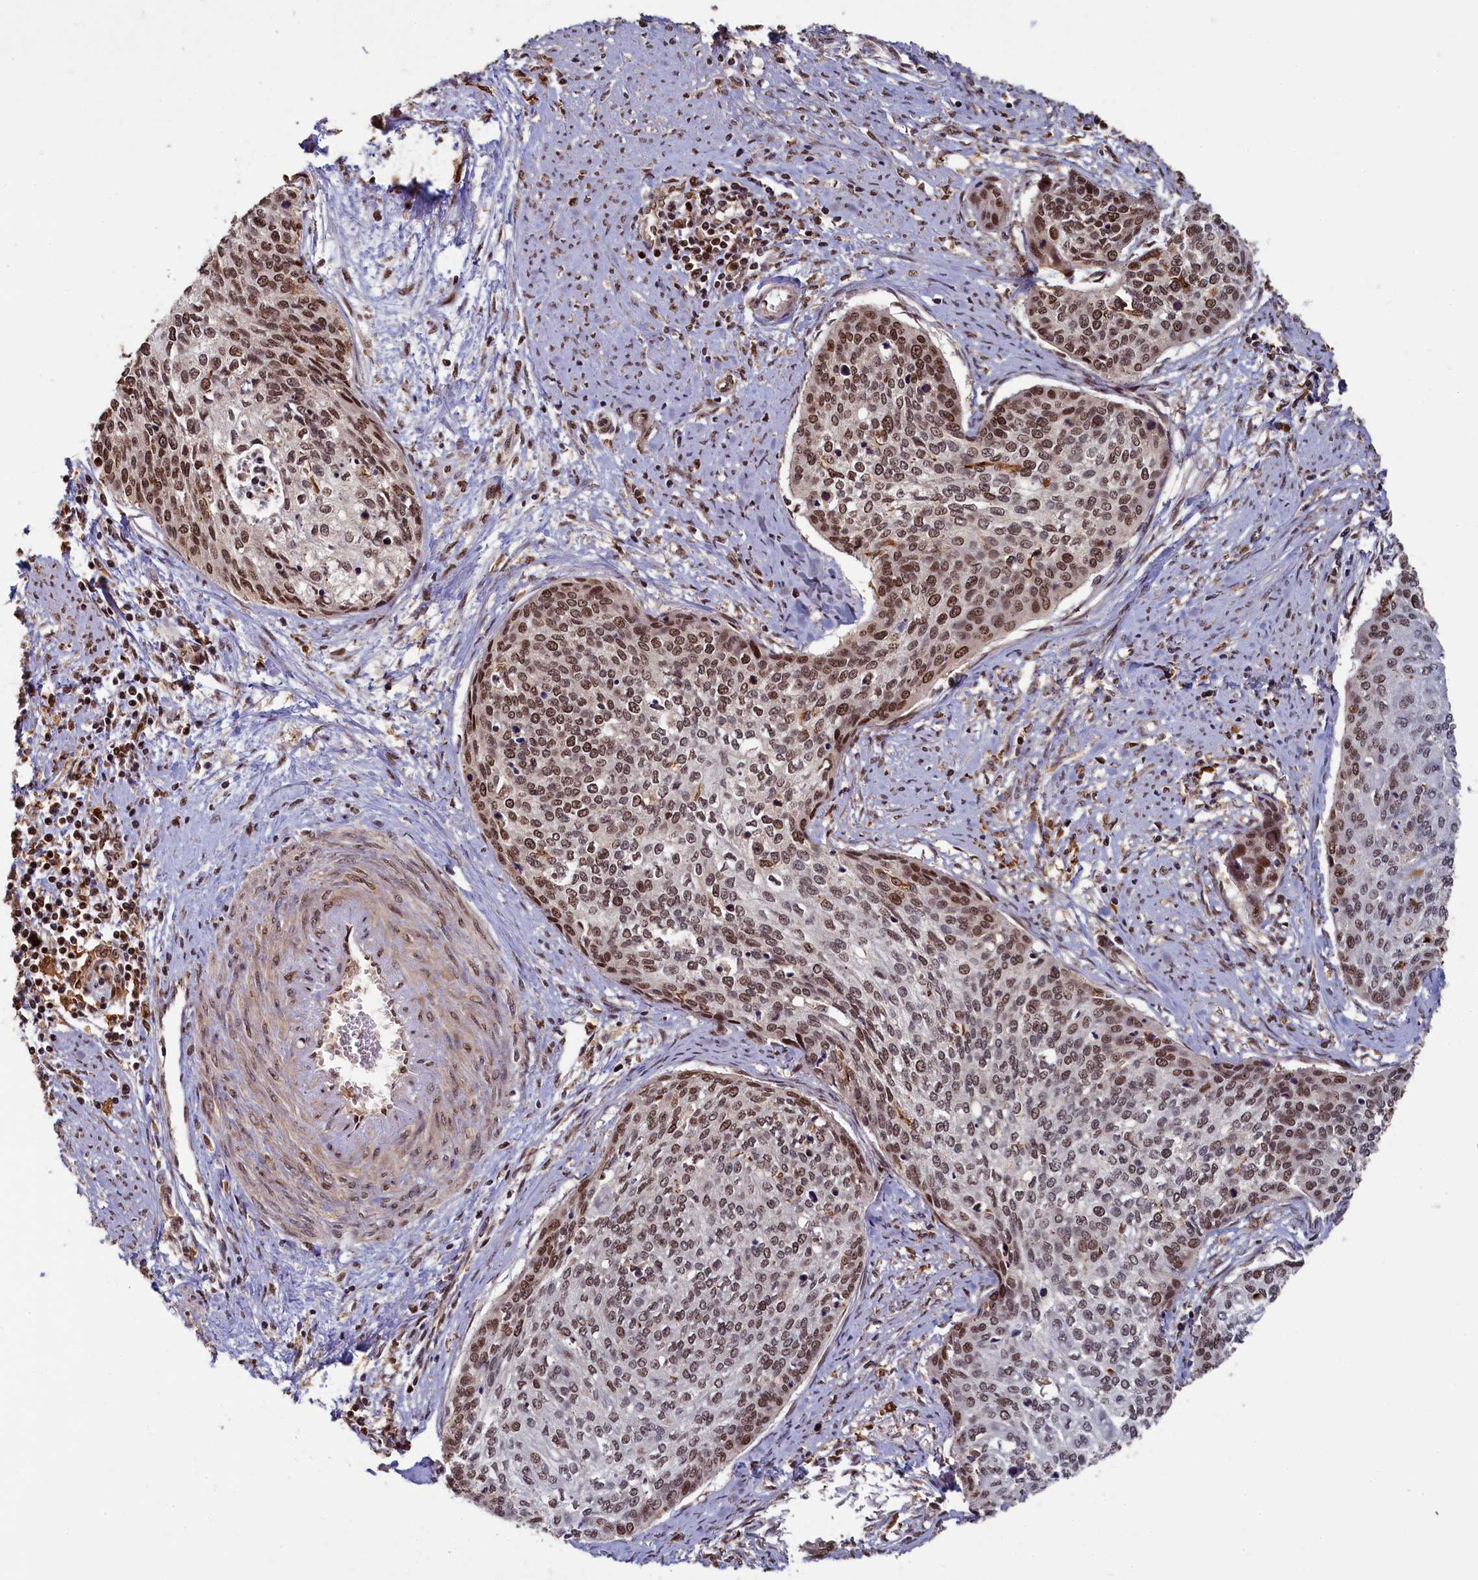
{"staining": {"intensity": "moderate", "quantity": ">75%", "location": "nuclear"}, "tissue": "cervical cancer", "cell_type": "Tumor cells", "image_type": "cancer", "snomed": [{"axis": "morphology", "description": "Squamous cell carcinoma, NOS"}, {"axis": "topography", "description": "Cervix"}], "caption": "There is medium levels of moderate nuclear staining in tumor cells of squamous cell carcinoma (cervical), as demonstrated by immunohistochemical staining (brown color).", "gene": "BRCA1", "patient": {"sex": "female", "age": 37}}